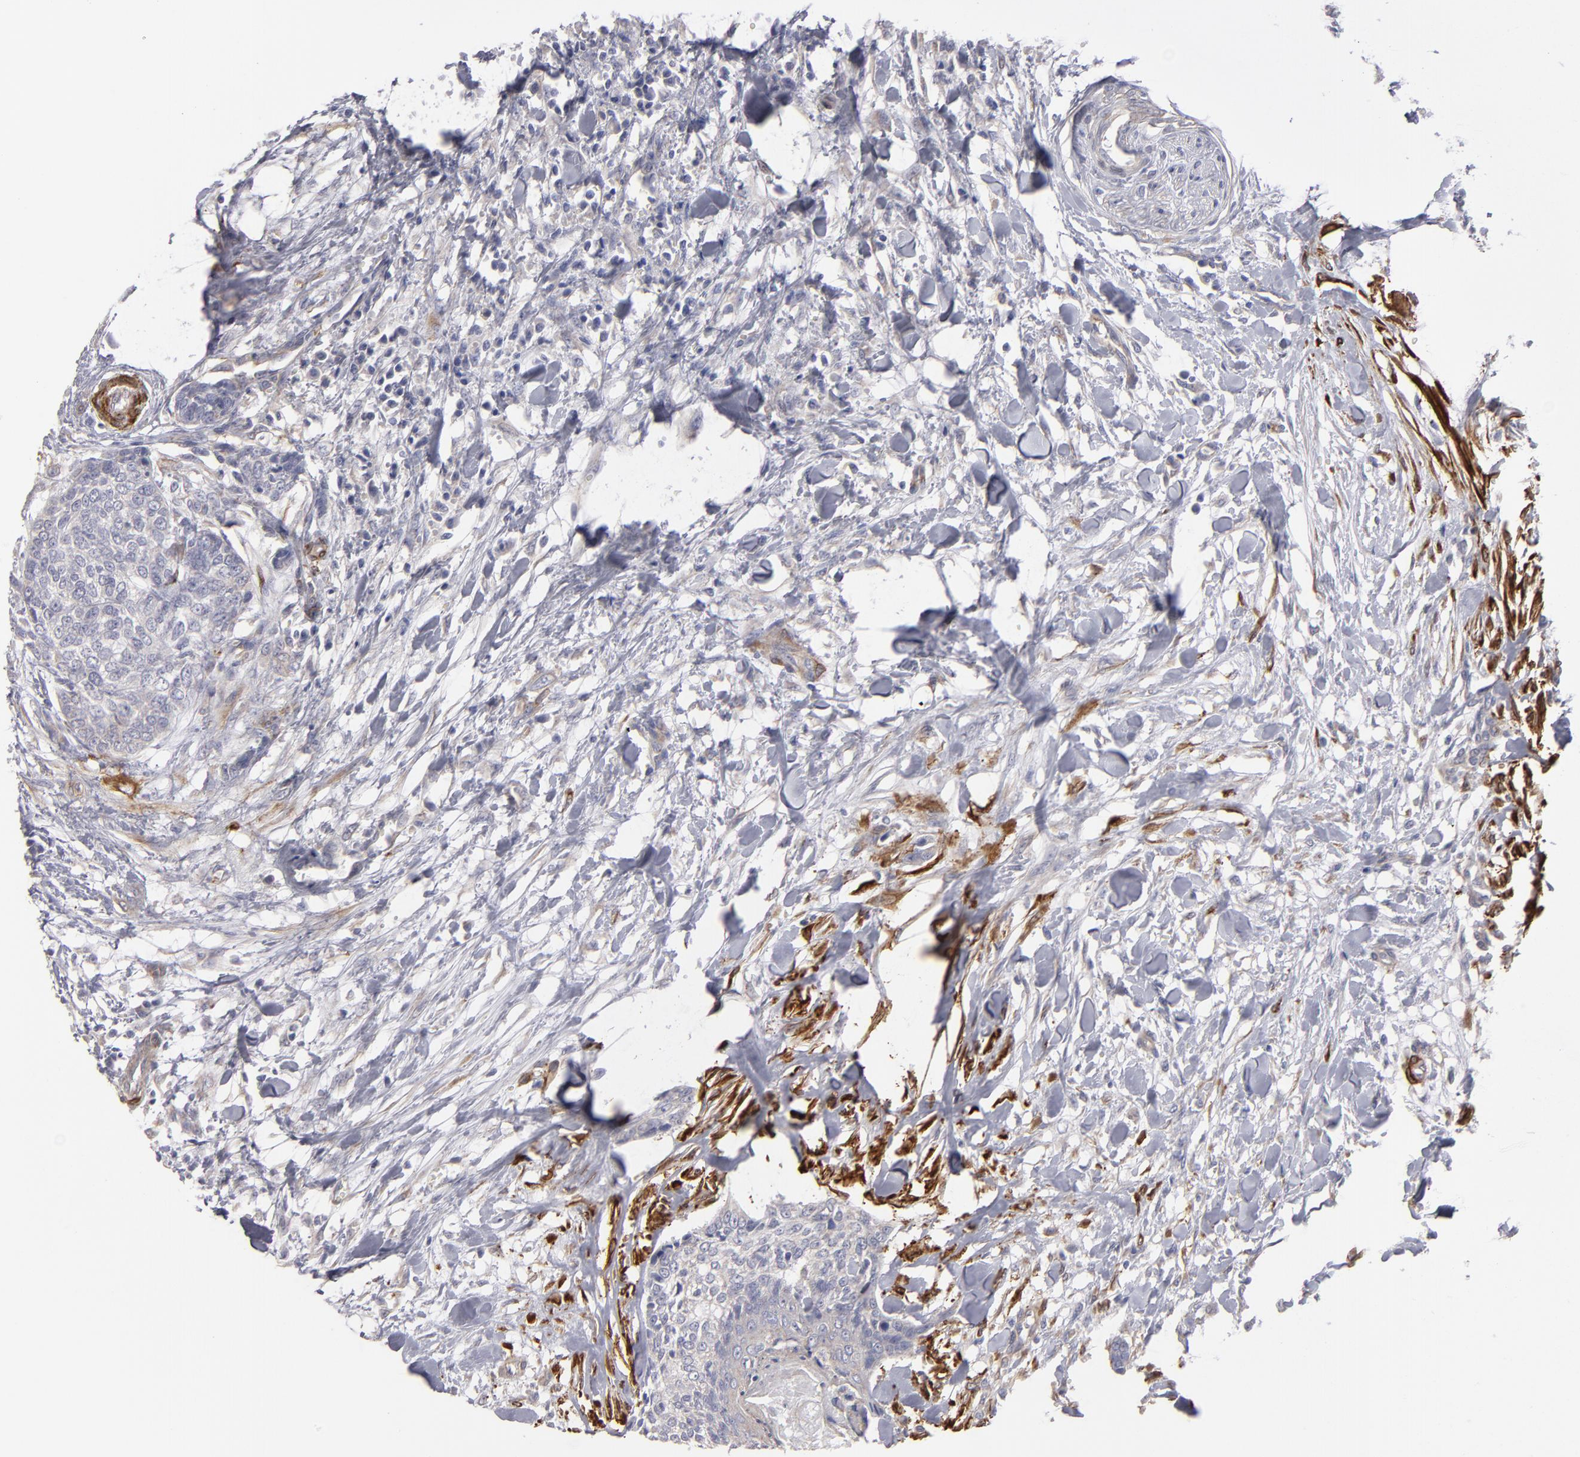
{"staining": {"intensity": "weak", "quantity": "25%-75%", "location": "cytoplasmic/membranous"}, "tissue": "head and neck cancer", "cell_type": "Tumor cells", "image_type": "cancer", "snomed": [{"axis": "morphology", "description": "Squamous cell carcinoma, NOS"}, {"axis": "topography", "description": "Salivary gland"}, {"axis": "topography", "description": "Head-Neck"}], "caption": "Immunohistochemical staining of human head and neck cancer (squamous cell carcinoma) demonstrates low levels of weak cytoplasmic/membranous protein positivity in approximately 25%-75% of tumor cells. The protein is shown in brown color, while the nuclei are stained blue.", "gene": "SLMAP", "patient": {"sex": "male", "age": 70}}